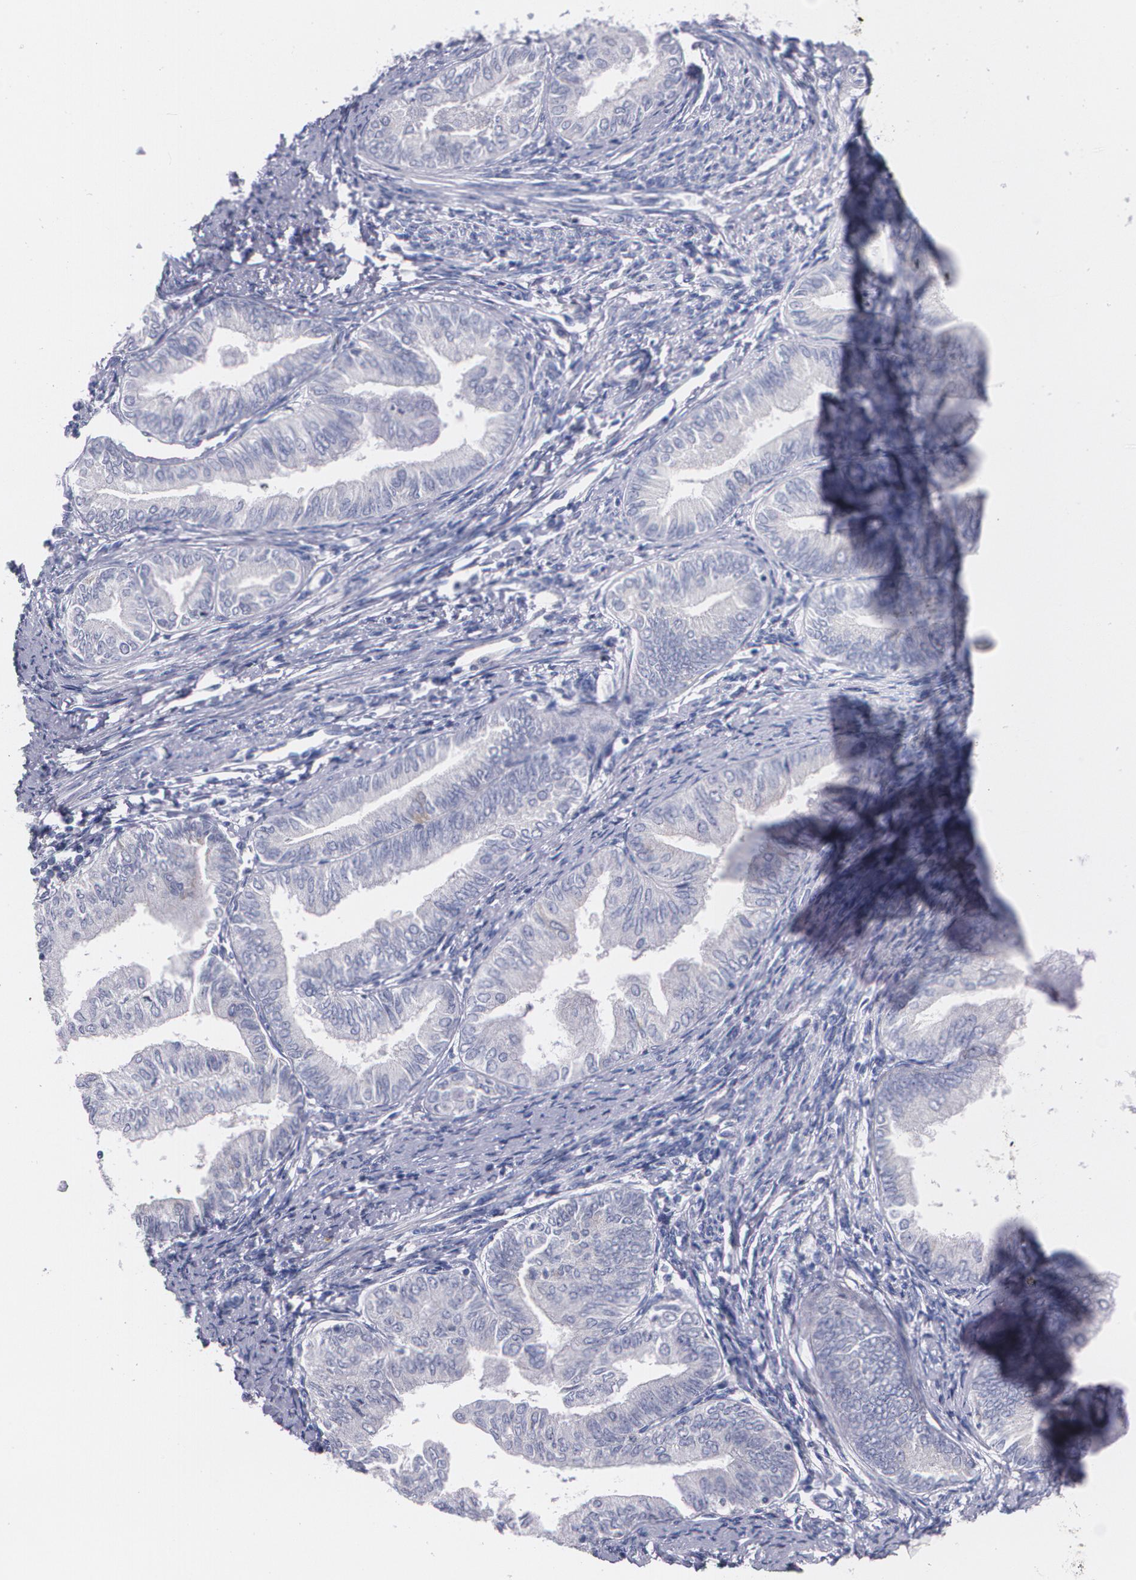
{"staining": {"intensity": "weak", "quantity": "<25%", "location": "cytoplasmic/membranous"}, "tissue": "endometrial cancer", "cell_type": "Tumor cells", "image_type": "cancer", "snomed": [{"axis": "morphology", "description": "Adenocarcinoma, NOS"}, {"axis": "topography", "description": "Endometrium"}], "caption": "This is an IHC micrograph of human adenocarcinoma (endometrial). There is no positivity in tumor cells.", "gene": "HMMR", "patient": {"sex": "female", "age": 66}}